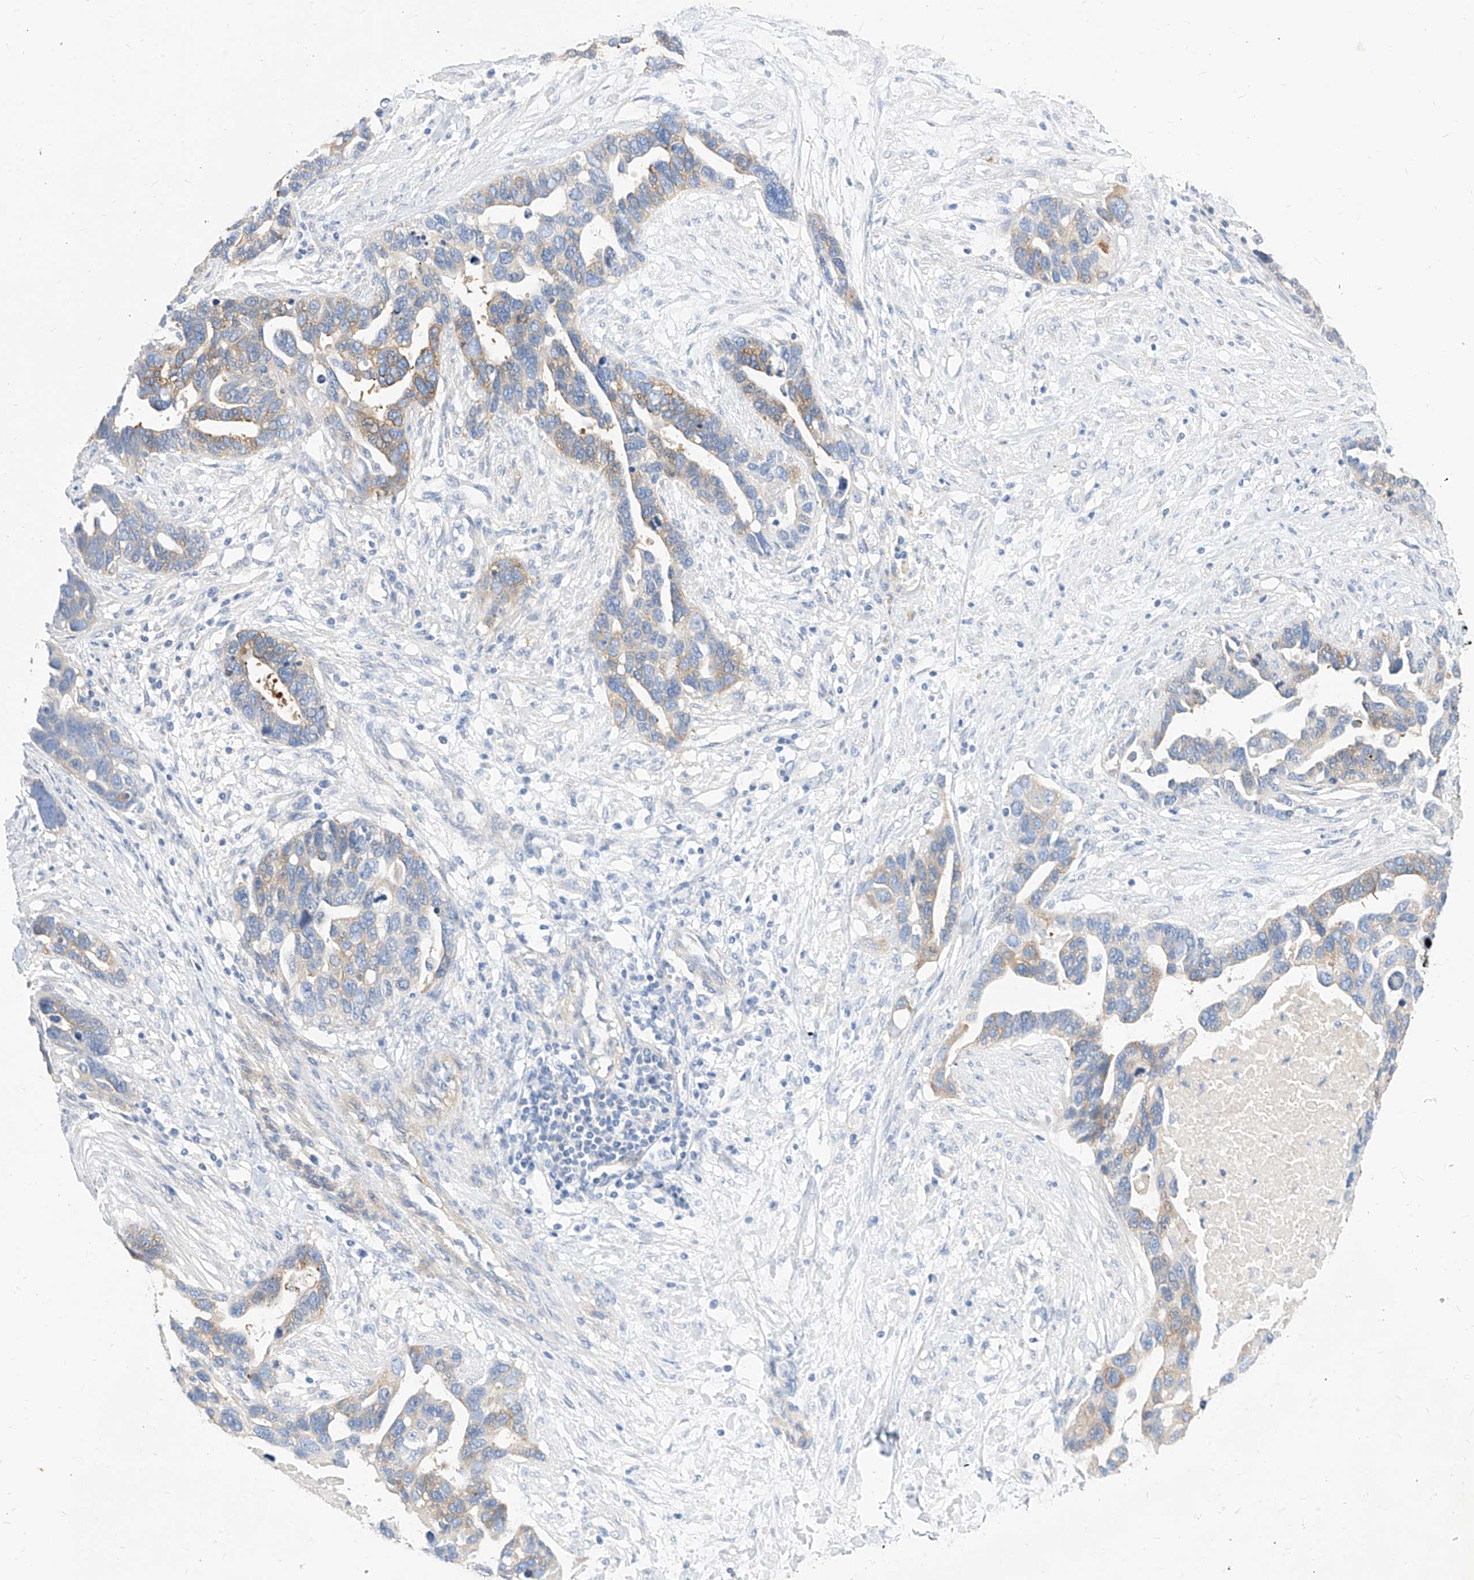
{"staining": {"intensity": "weak", "quantity": "25%-75%", "location": "cytoplasmic/membranous"}, "tissue": "ovarian cancer", "cell_type": "Tumor cells", "image_type": "cancer", "snomed": [{"axis": "morphology", "description": "Cystadenocarcinoma, serous, NOS"}, {"axis": "topography", "description": "Ovary"}], "caption": "Weak cytoplasmic/membranous protein positivity is seen in approximately 25%-75% of tumor cells in ovarian serous cystadenocarcinoma.", "gene": "SCGB2A1", "patient": {"sex": "female", "age": 54}}